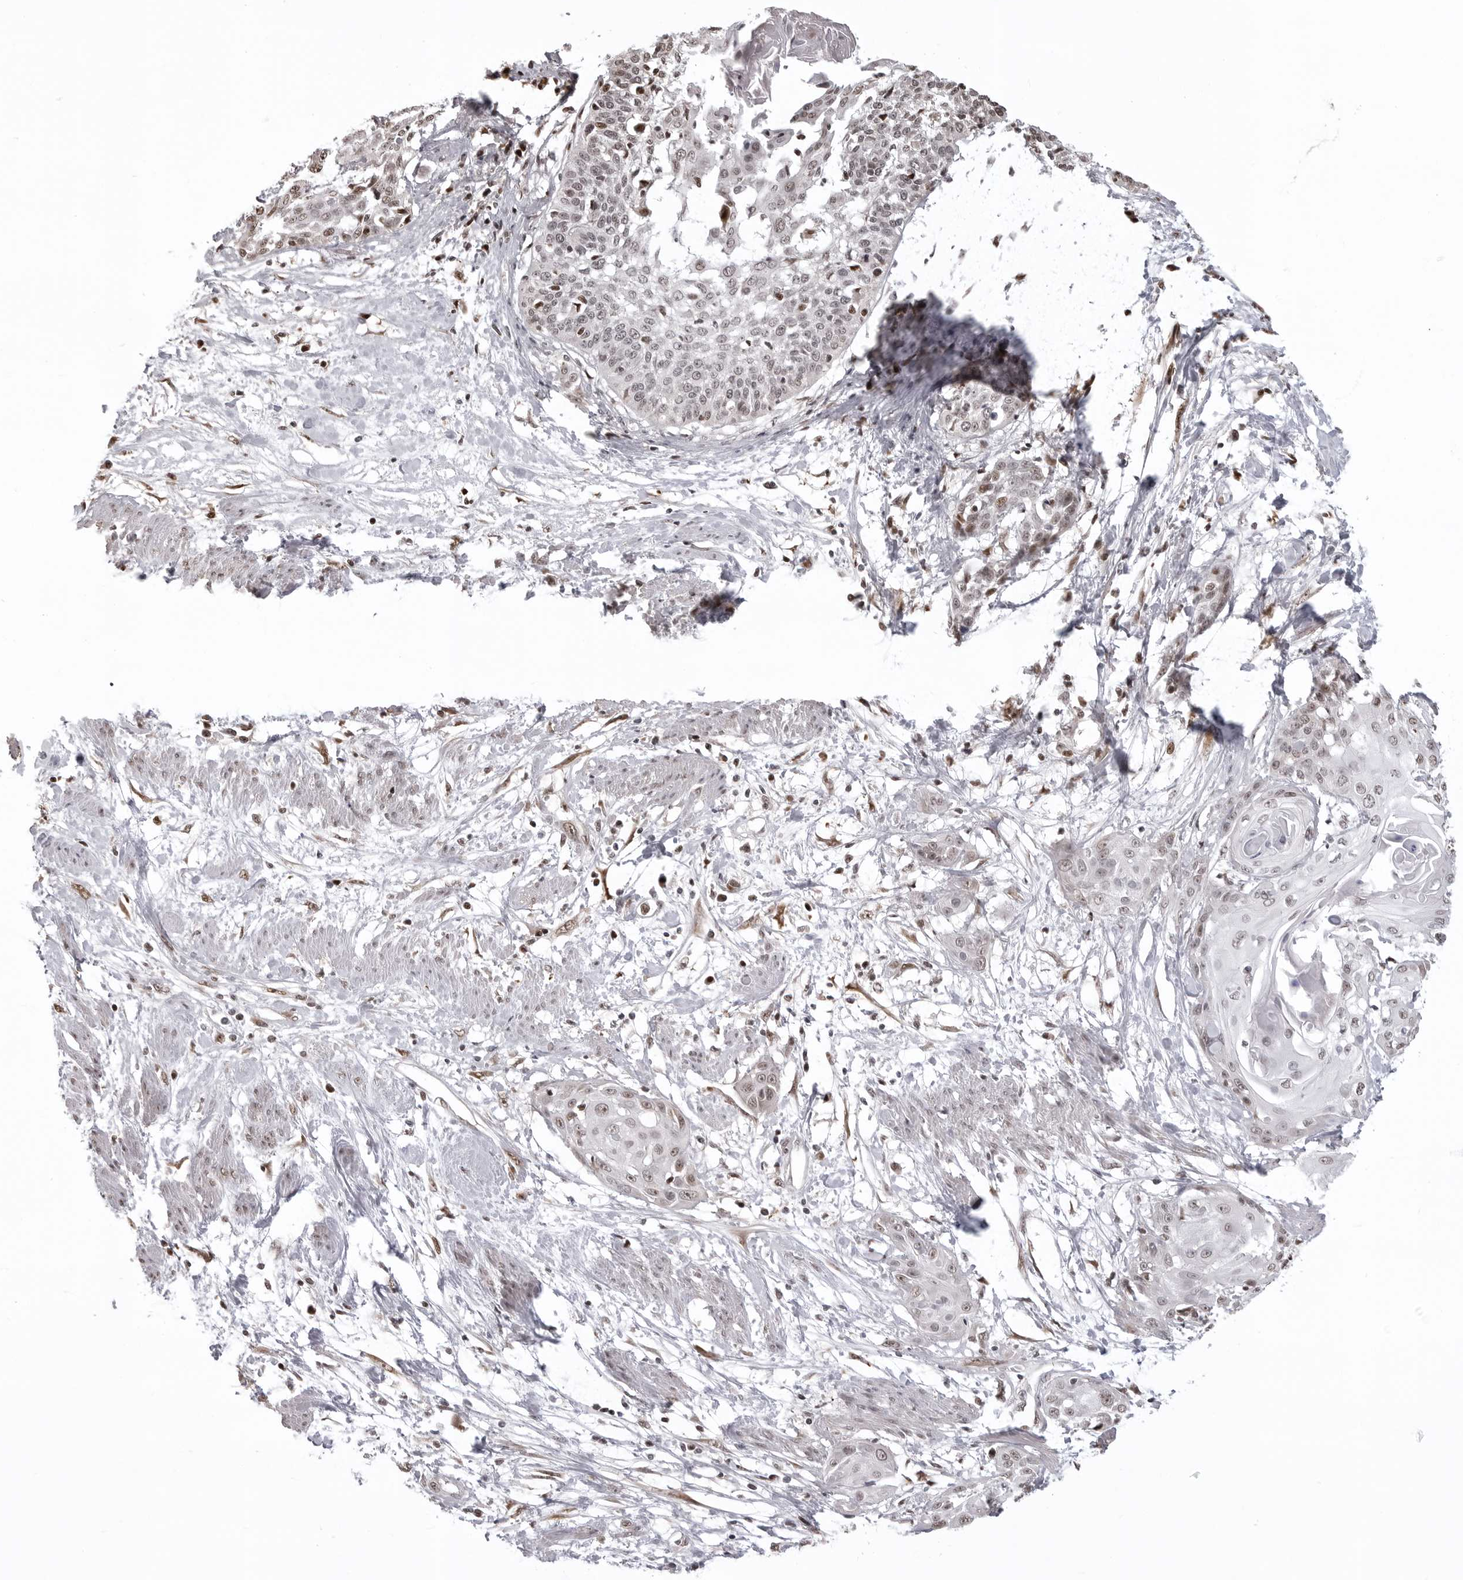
{"staining": {"intensity": "moderate", "quantity": "<25%", "location": "nuclear"}, "tissue": "cervical cancer", "cell_type": "Tumor cells", "image_type": "cancer", "snomed": [{"axis": "morphology", "description": "Squamous cell carcinoma, NOS"}, {"axis": "topography", "description": "Cervix"}], "caption": "The photomicrograph shows staining of cervical squamous cell carcinoma, revealing moderate nuclear protein positivity (brown color) within tumor cells.", "gene": "PHF3", "patient": {"sex": "female", "age": 57}}